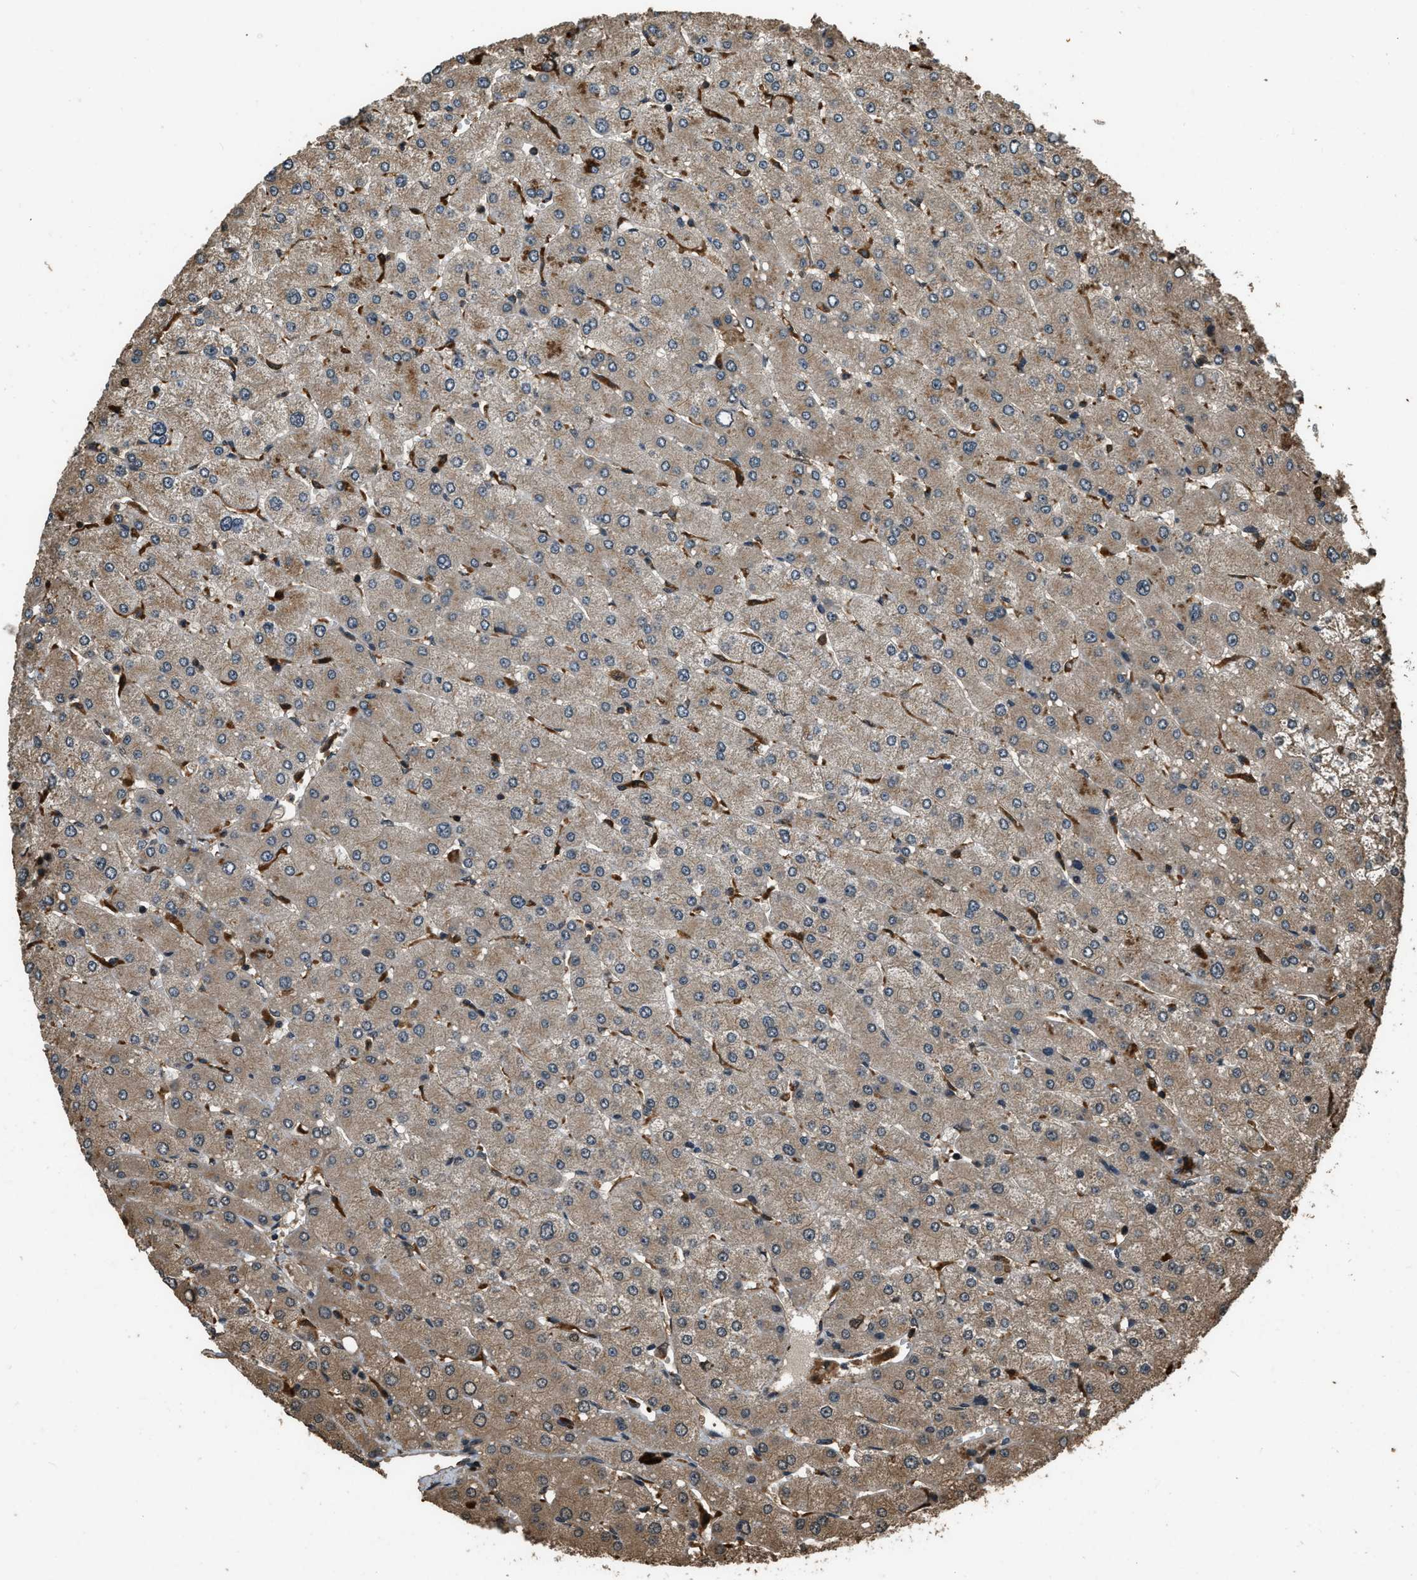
{"staining": {"intensity": "weak", "quantity": ">75%", "location": "cytoplasmic/membranous"}, "tissue": "liver", "cell_type": "Cholangiocytes", "image_type": "normal", "snomed": [{"axis": "morphology", "description": "Normal tissue, NOS"}, {"axis": "topography", "description": "Liver"}], "caption": "Immunohistochemical staining of normal human liver demonstrates weak cytoplasmic/membranous protein staining in about >75% of cholangiocytes.", "gene": "RAP2A", "patient": {"sex": "male", "age": 55}}